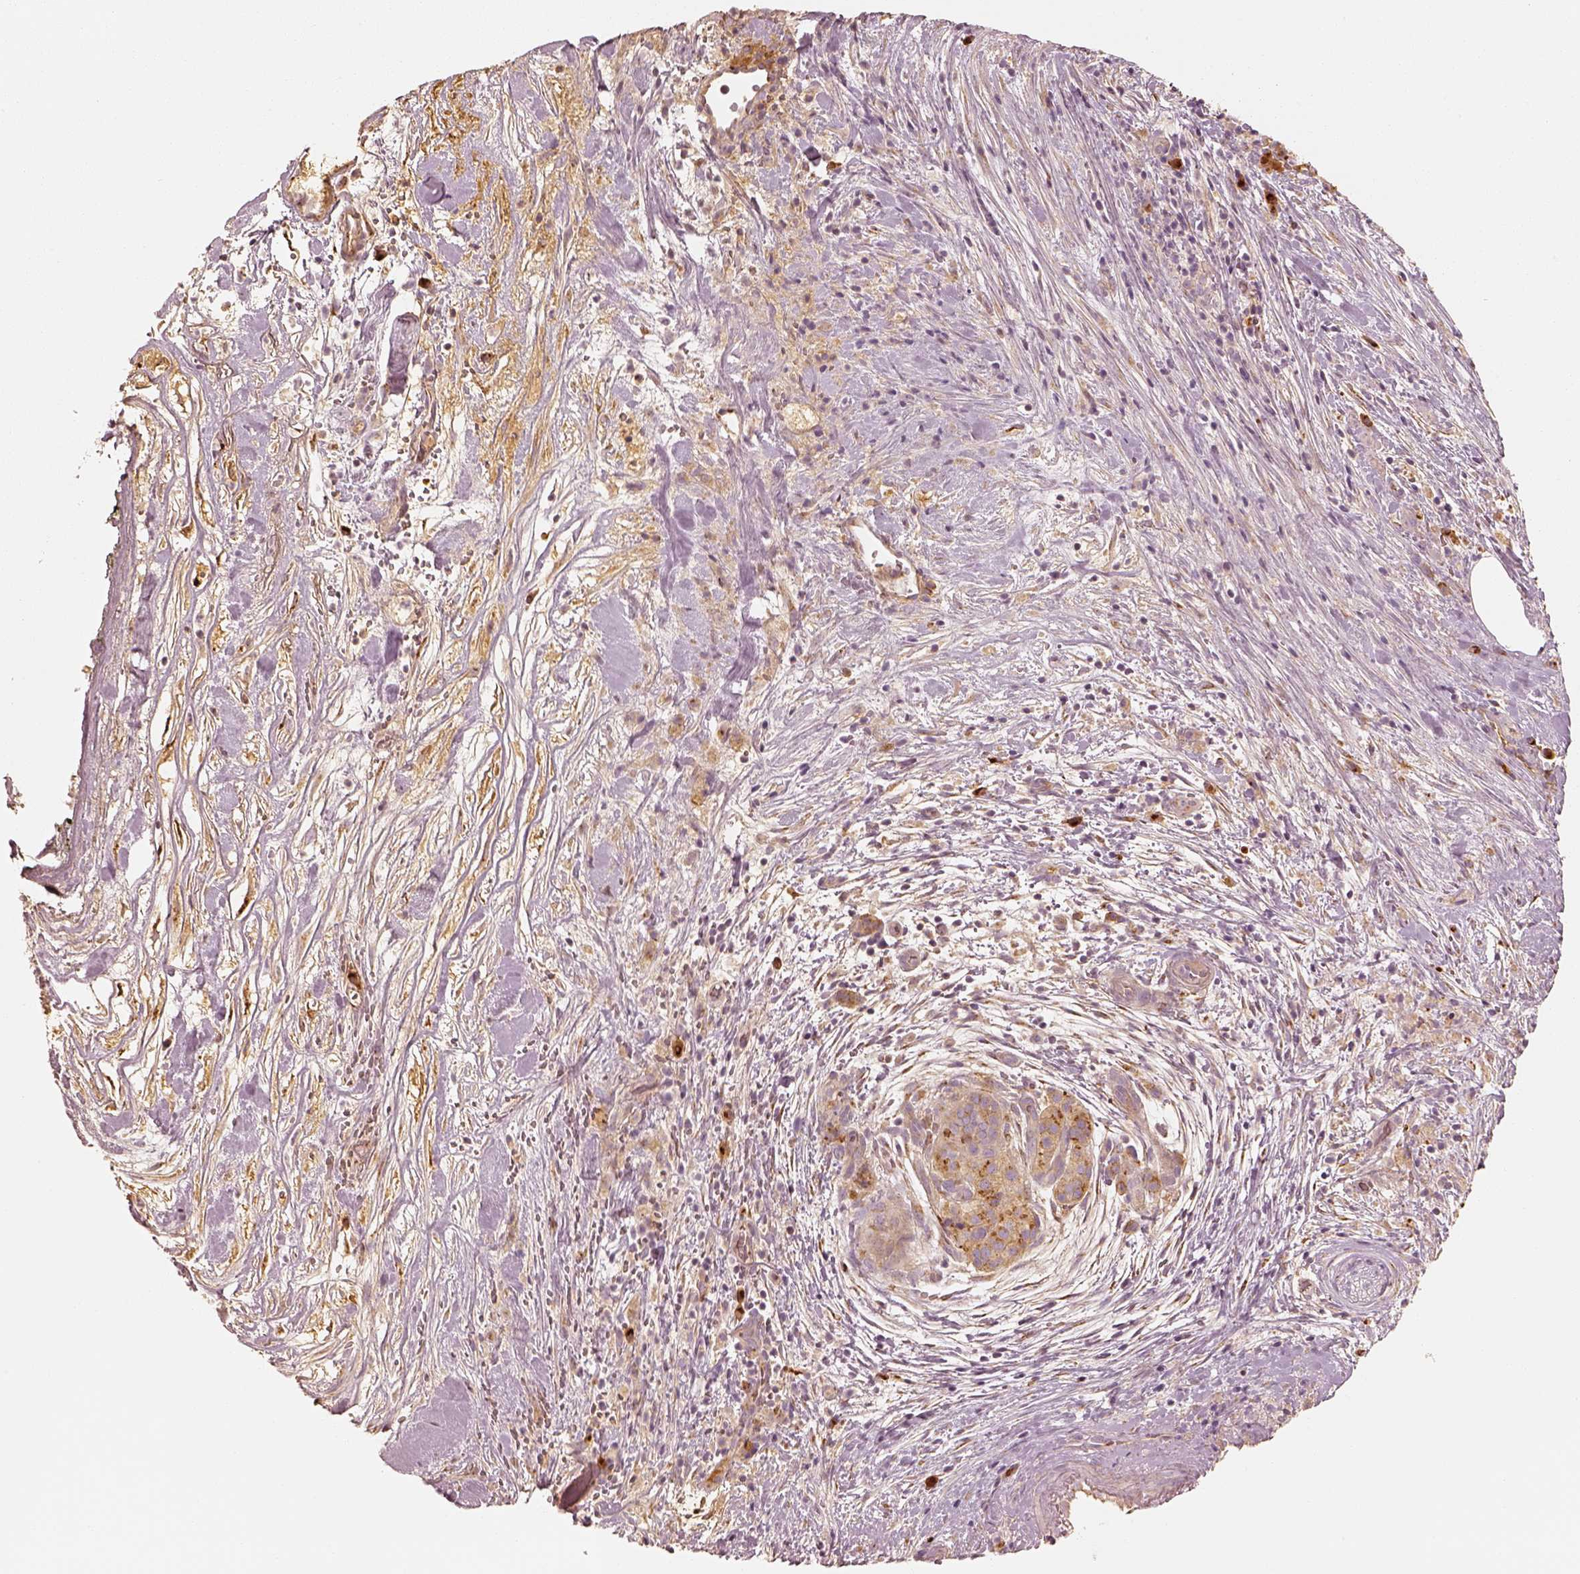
{"staining": {"intensity": "moderate", "quantity": "25%-75%", "location": "cytoplasmic/membranous"}, "tissue": "pancreatic cancer", "cell_type": "Tumor cells", "image_type": "cancer", "snomed": [{"axis": "morphology", "description": "Adenocarcinoma, NOS"}, {"axis": "topography", "description": "Pancreas"}], "caption": "Pancreatic adenocarcinoma stained for a protein (brown) reveals moderate cytoplasmic/membranous positive staining in about 25%-75% of tumor cells.", "gene": "GORASP2", "patient": {"sex": "male", "age": 44}}